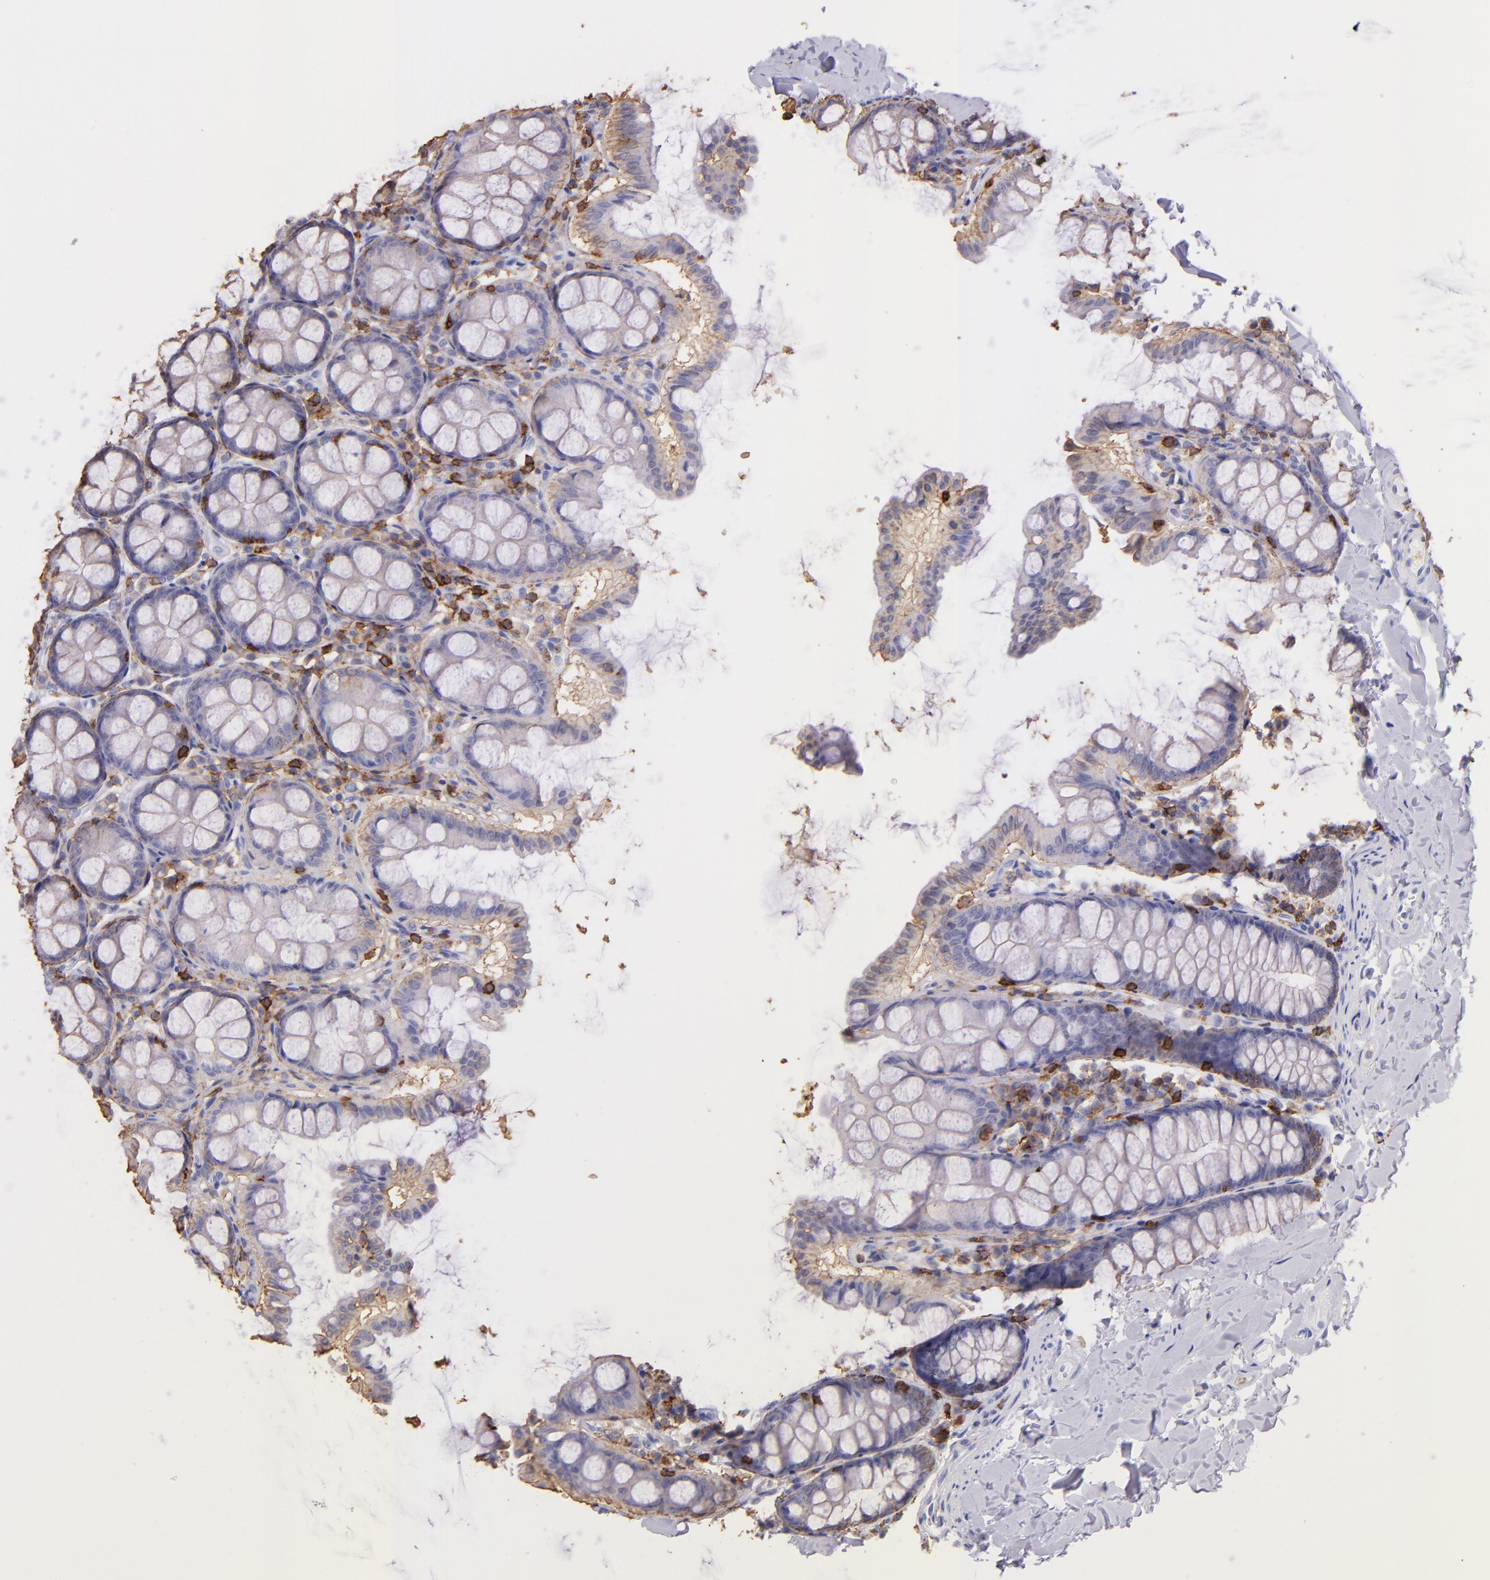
{"staining": {"intensity": "negative", "quantity": "none", "location": "none"}, "tissue": "colon", "cell_type": "Endothelial cells", "image_type": "normal", "snomed": [{"axis": "morphology", "description": "Normal tissue, NOS"}, {"axis": "topography", "description": "Colon"}], "caption": "IHC micrograph of benign colon: human colon stained with DAB displays no significant protein positivity in endothelial cells. Brightfield microscopy of immunohistochemistry (IHC) stained with DAB (3,3'-diaminobenzidine) (brown) and hematoxylin (blue), captured at high magnification.", "gene": "SPN", "patient": {"sex": "female", "age": 61}}